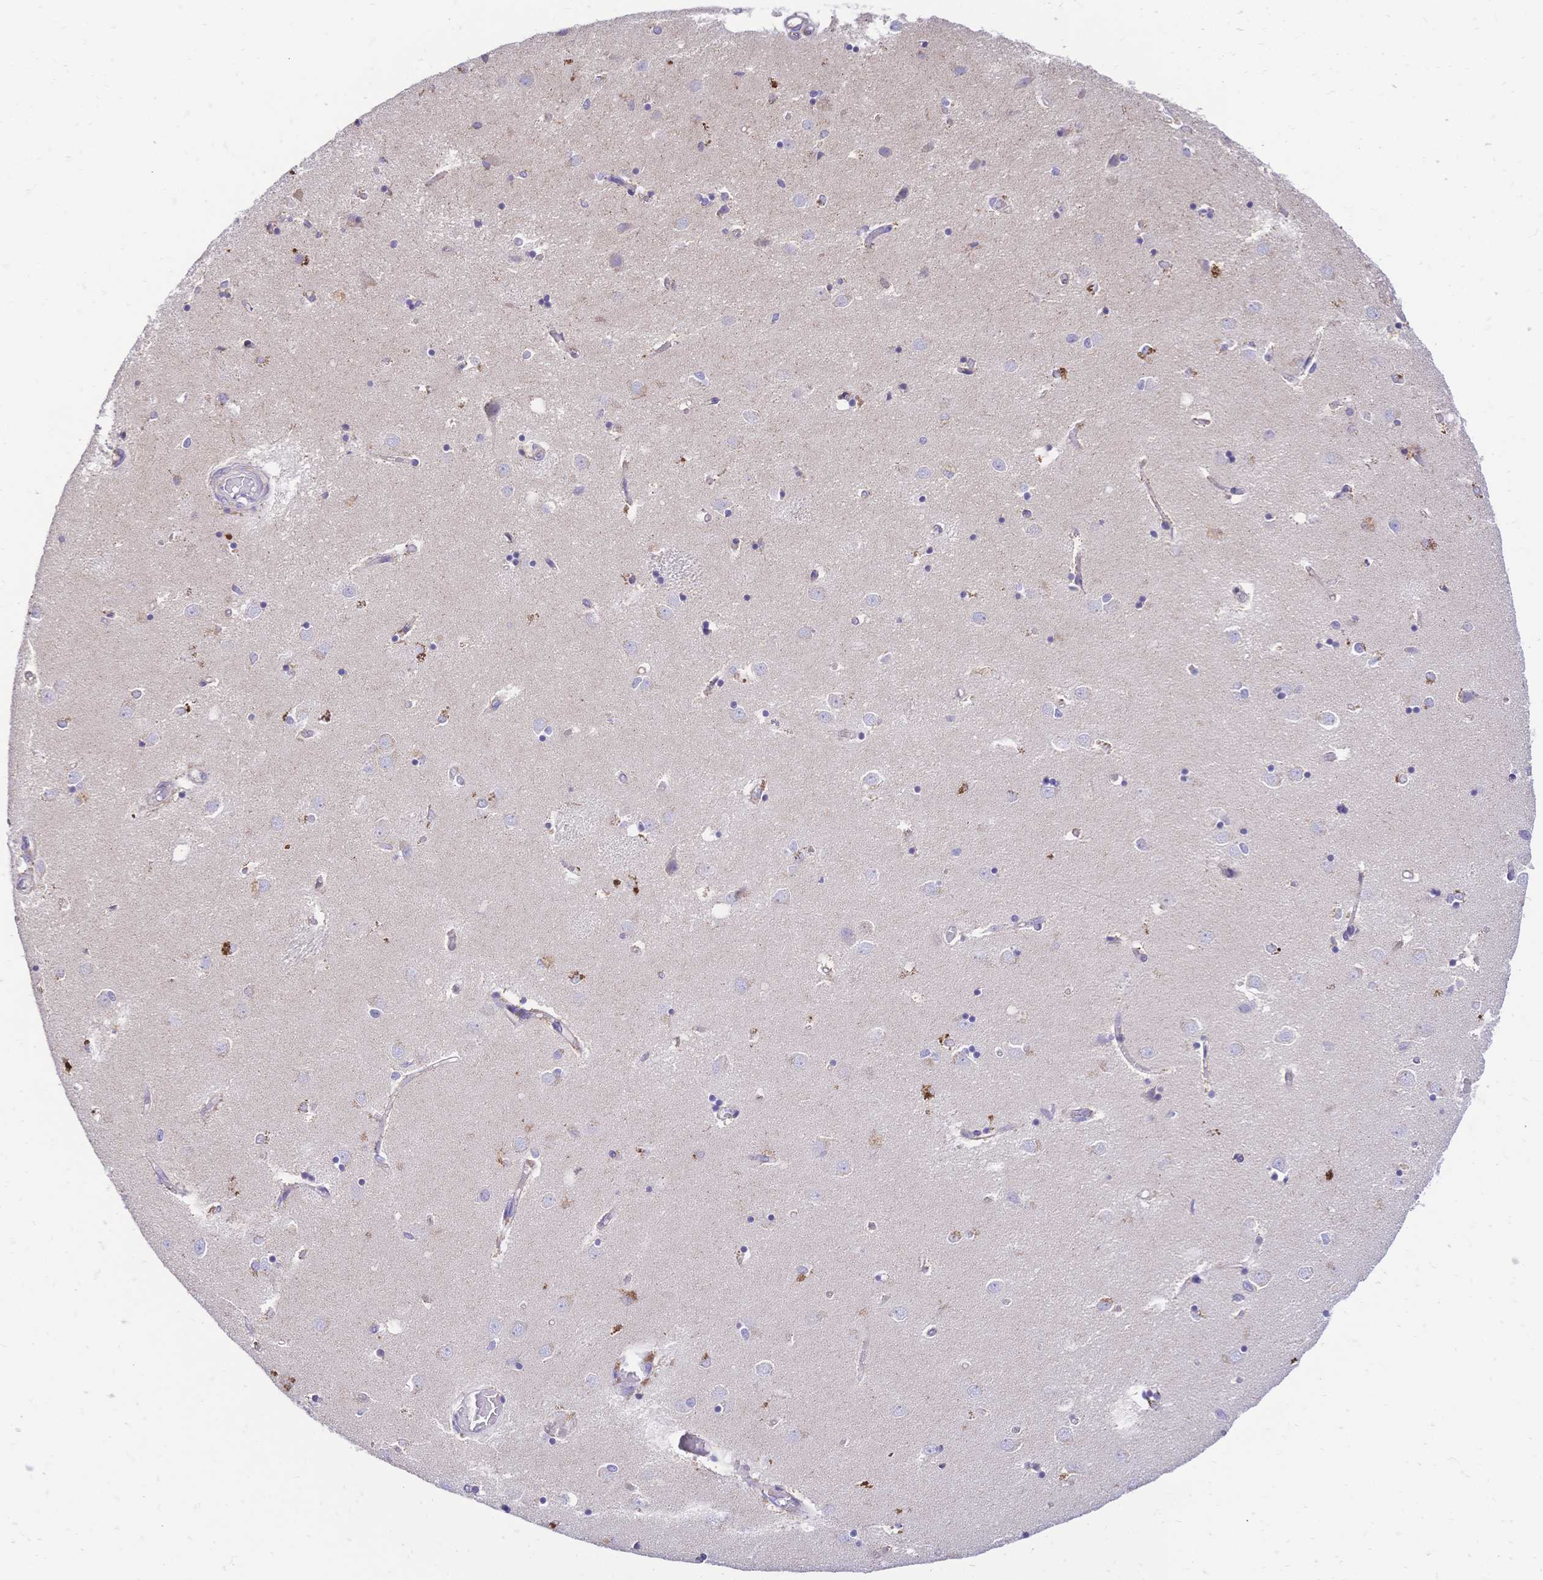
{"staining": {"intensity": "negative", "quantity": "none", "location": "none"}, "tissue": "caudate", "cell_type": "Glial cells", "image_type": "normal", "snomed": [{"axis": "morphology", "description": "Normal tissue, NOS"}, {"axis": "topography", "description": "Lateral ventricle wall"}], "caption": "There is no significant staining in glial cells of caudate. (DAB (3,3'-diaminobenzidine) IHC visualized using brightfield microscopy, high magnification).", "gene": "CLEC18A", "patient": {"sex": "male", "age": 54}}